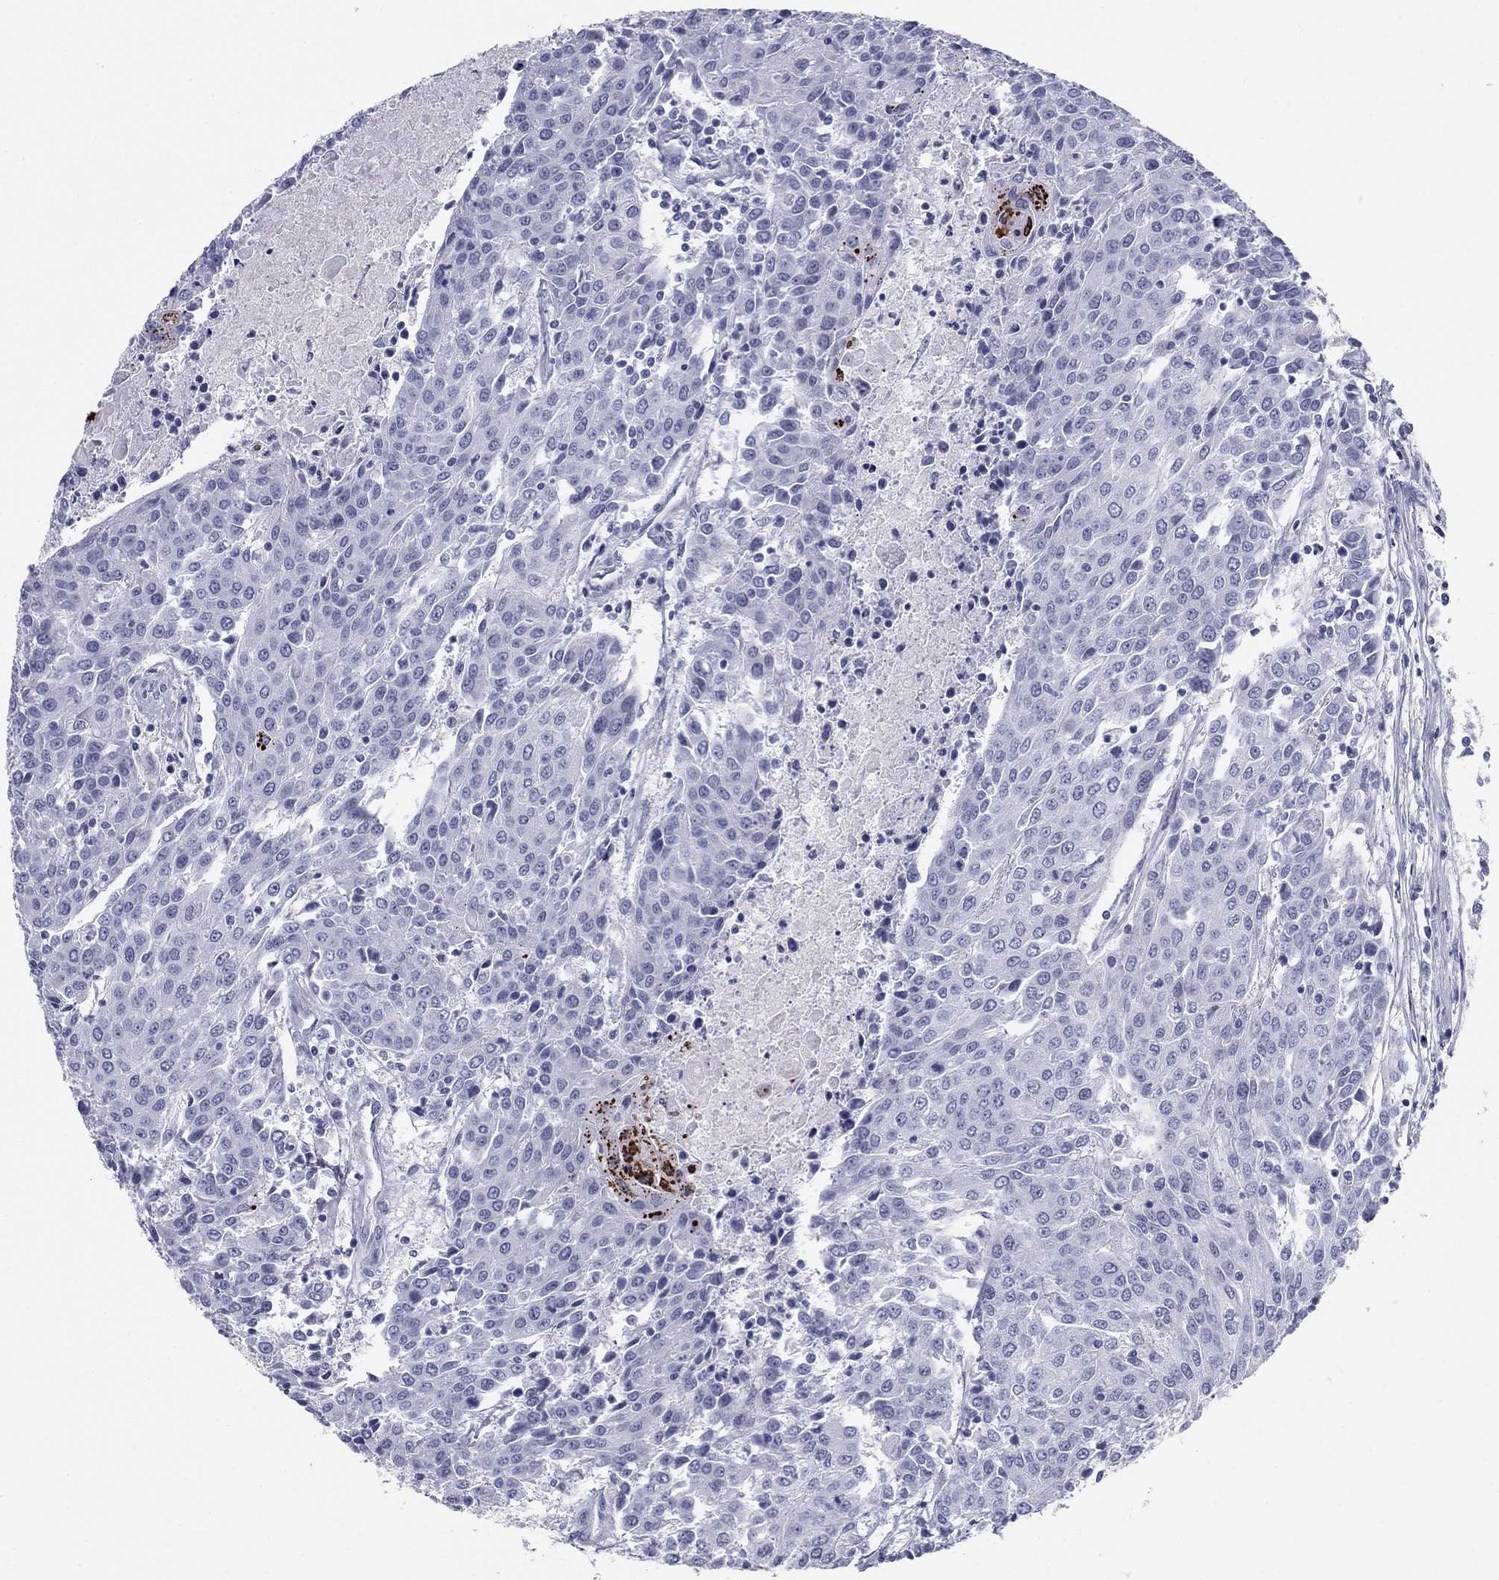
{"staining": {"intensity": "negative", "quantity": "none", "location": "none"}, "tissue": "urothelial cancer", "cell_type": "Tumor cells", "image_type": "cancer", "snomed": [{"axis": "morphology", "description": "Urothelial carcinoma, High grade"}, {"axis": "topography", "description": "Urinary bladder"}], "caption": "This is a photomicrograph of IHC staining of urothelial carcinoma (high-grade), which shows no staining in tumor cells.", "gene": "ZP2", "patient": {"sex": "female", "age": 85}}